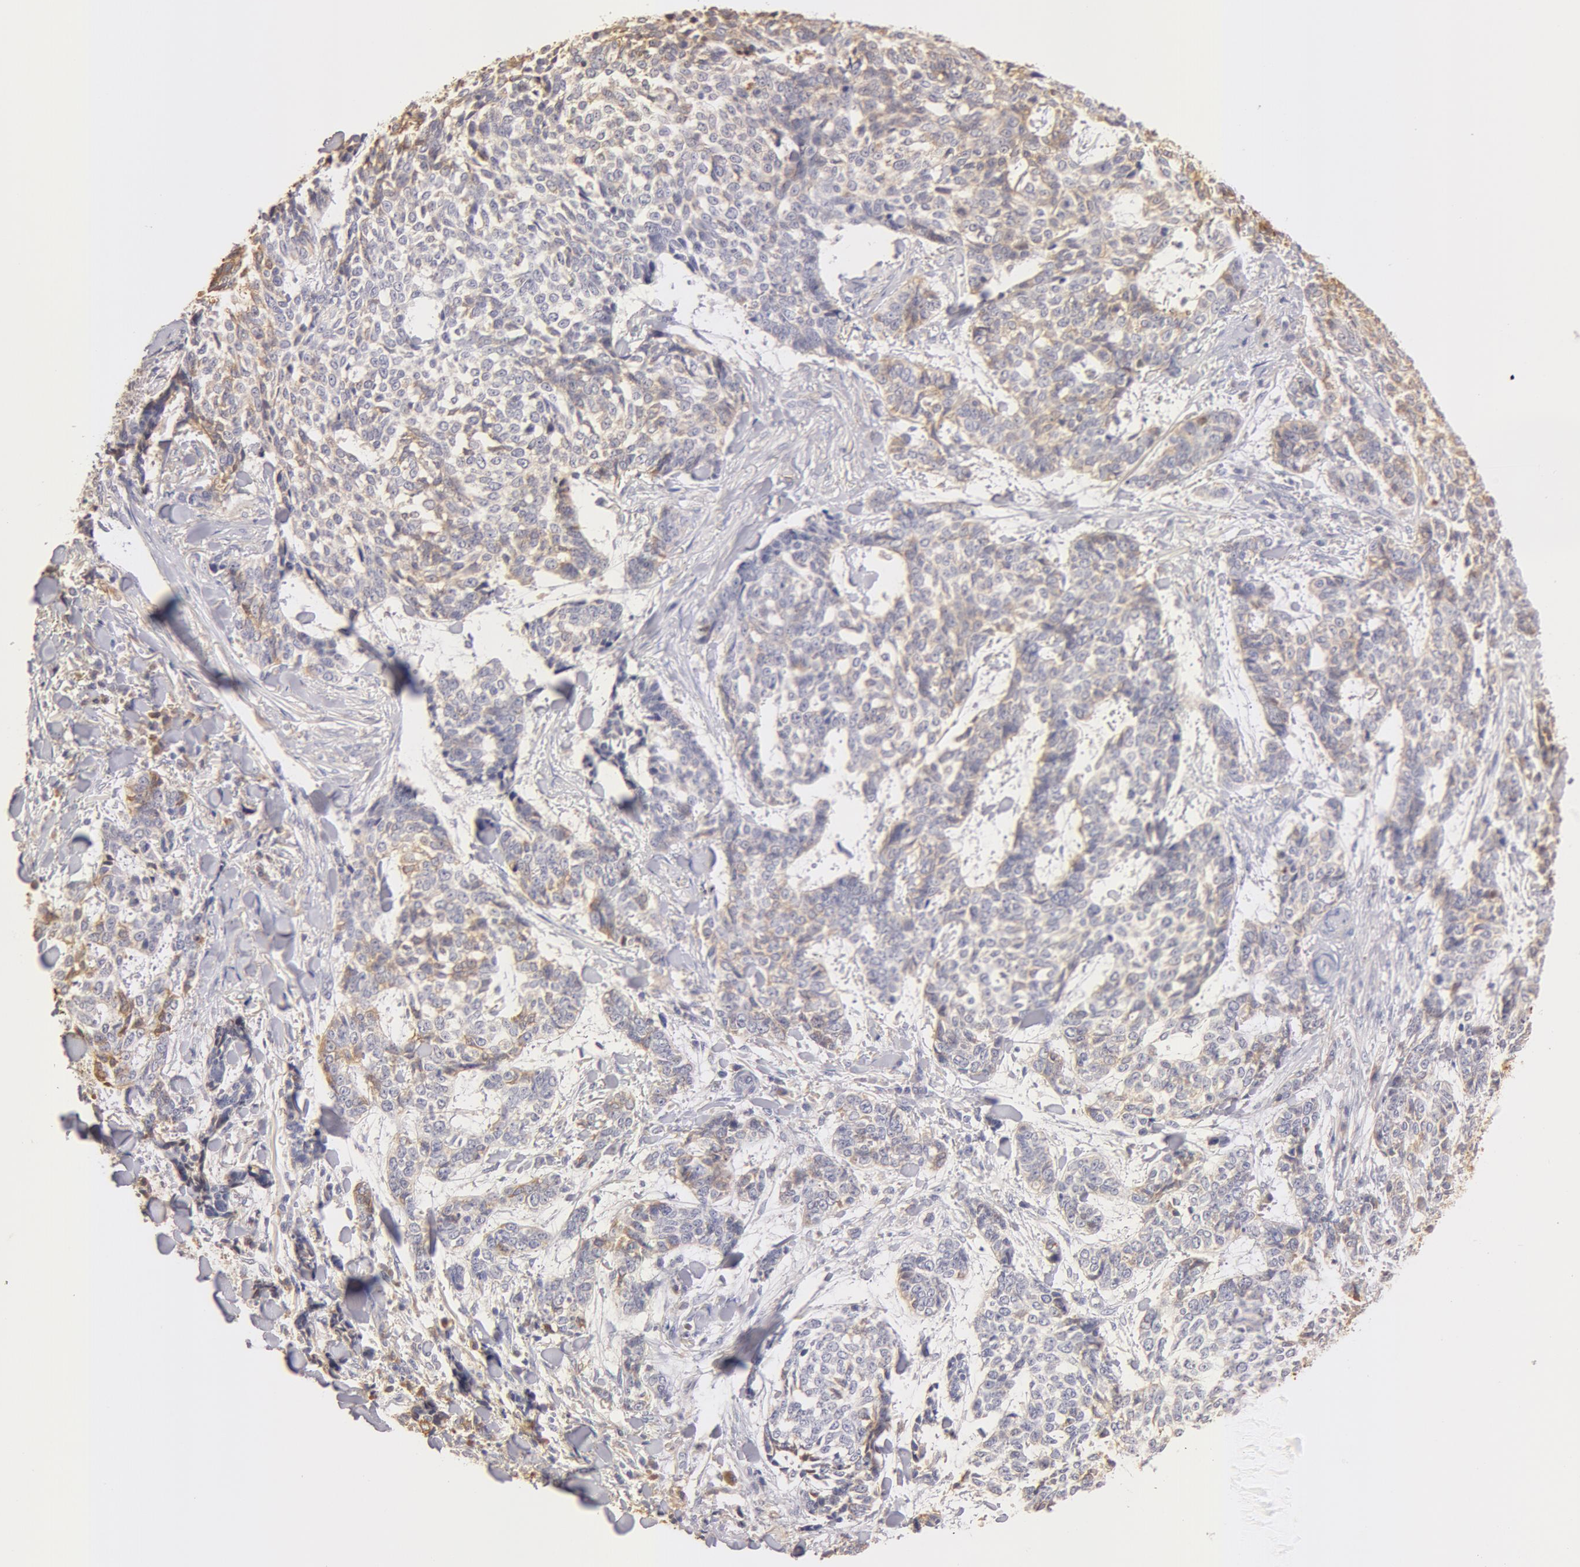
{"staining": {"intensity": "weak", "quantity": "<25%", "location": "cytoplasmic/membranous"}, "tissue": "skin cancer", "cell_type": "Tumor cells", "image_type": "cancer", "snomed": [{"axis": "morphology", "description": "Basal cell carcinoma"}, {"axis": "topography", "description": "Skin"}], "caption": "A photomicrograph of skin cancer (basal cell carcinoma) stained for a protein reveals no brown staining in tumor cells.", "gene": "TF", "patient": {"sex": "female", "age": 89}}